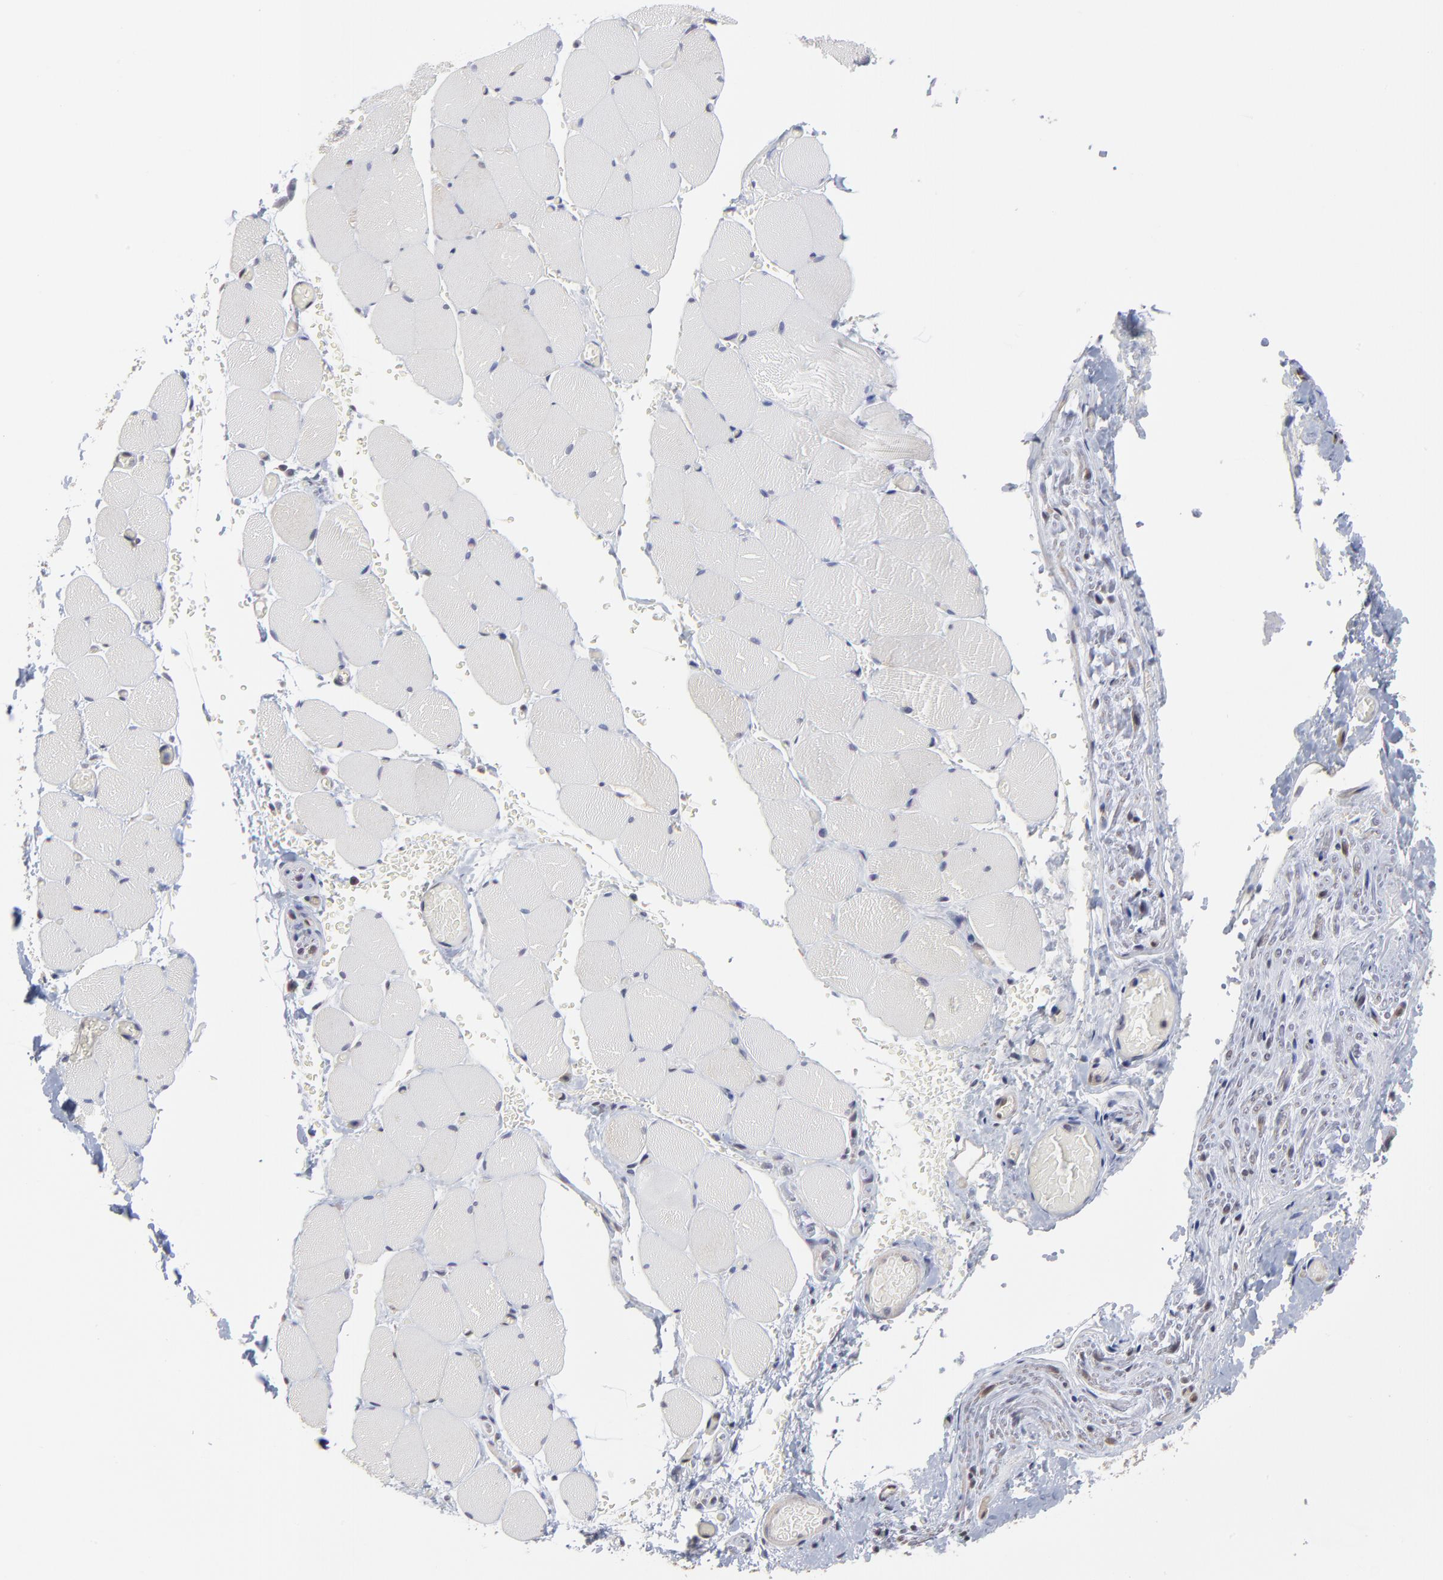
{"staining": {"intensity": "negative", "quantity": "none", "location": "none"}, "tissue": "skeletal muscle", "cell_type": "Myocytes", "image_type": "normal", "snomed": [{"axis": "morphology", "description": "Normal tissue, NOS"}, {"axis": "topography", "description": "Skeletal muscle"}, {"axis": "topography", "description": "Soft tissue"}], "caption": "High power microscopy histopathology image of an immunohistochemistry (IHC) micrograph of benign skeletal muscle, revealing no significant positivity in myocytes. Brightfield microscopy of IHC stained with DAB (brown) and hematoxylin (blue), captured at high magnification.", "gene": "CCT2", "patient": {"sex": "female", "age": 58}}